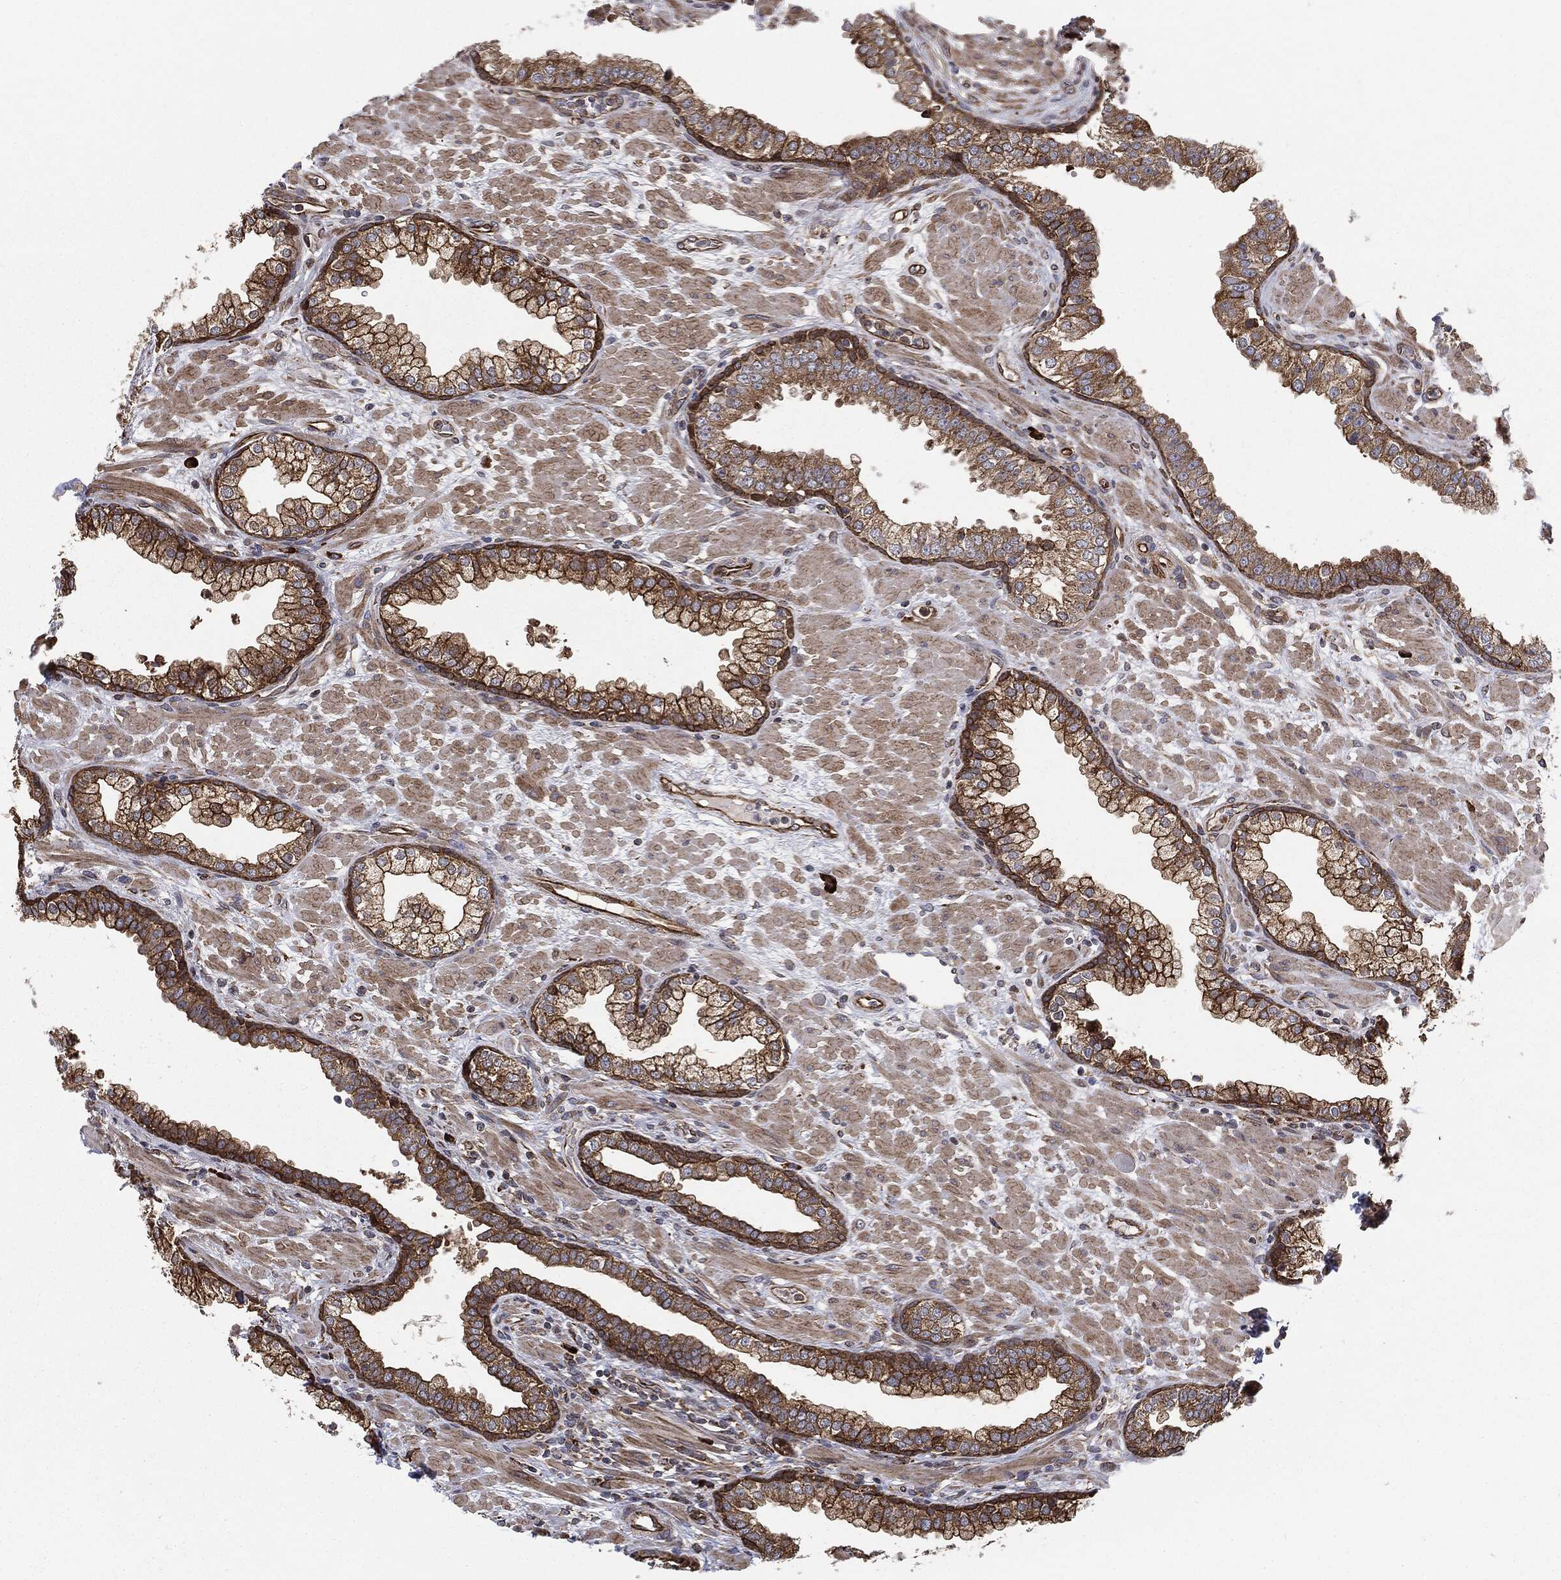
{"staining": {"intensity": "strong", "quantity": ">75%", "location": "cytoplasmic/membranous"}, "tissue": "prostate", "cell_type": "Glandular cells", "image_type": "normal", "snomed": [{"axis": "morphology", "description": "Normal tissue, NOS"}, {"axis": "topography", "description": "Prostate"}], "caption": "A high amount of strong cytoplasmic/membranous staining is identified in approximately >75% of glandular cells in benign prostate. (IHC, brightfield microscopy, high magnification).", "gene": "CYLD", "patient": {"sex": "male", "age": 63}}